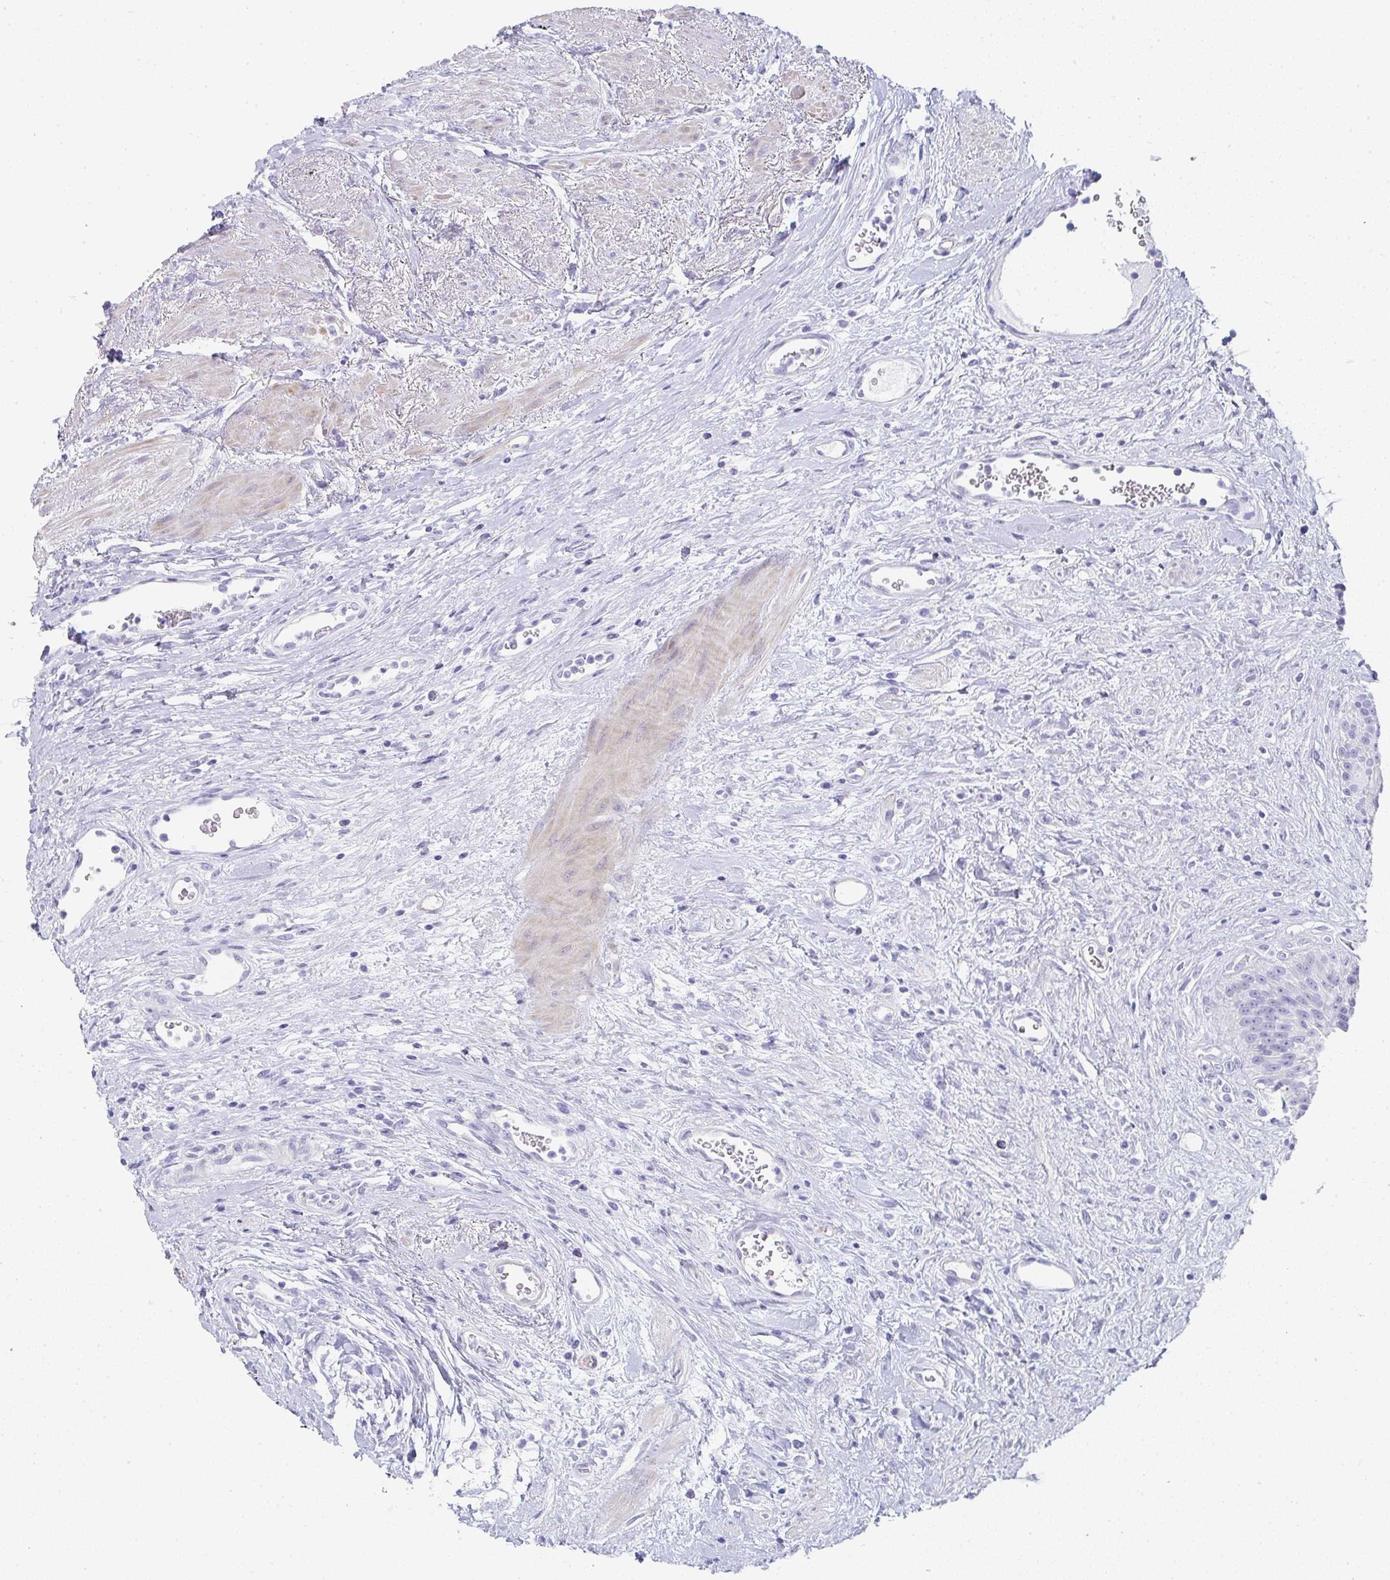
{"staining": {"intensity": "negative", "quantity": "none", "location": "none"}, "tissue": "urinary bladder", "cell_type": "Urothelial cells", "image_type": "normal", "snomed": [{"axis": "morphology", "description": "Normal tissue, NOS"}, {"axis": "topography", "description": "Urinary bladder"}], "caption": "Immunohistochemical staining of benign urinary bladder shows no significant staining in urothelial cells. Brightfield microscopy of immunohistochemistry stained with DAB (3,3'-diaminobenzidine) (brown) and hematoxylin (blue), captured at high magnification.", "gene": "PRND", "patient": {"sex": "female", "age": 56}}